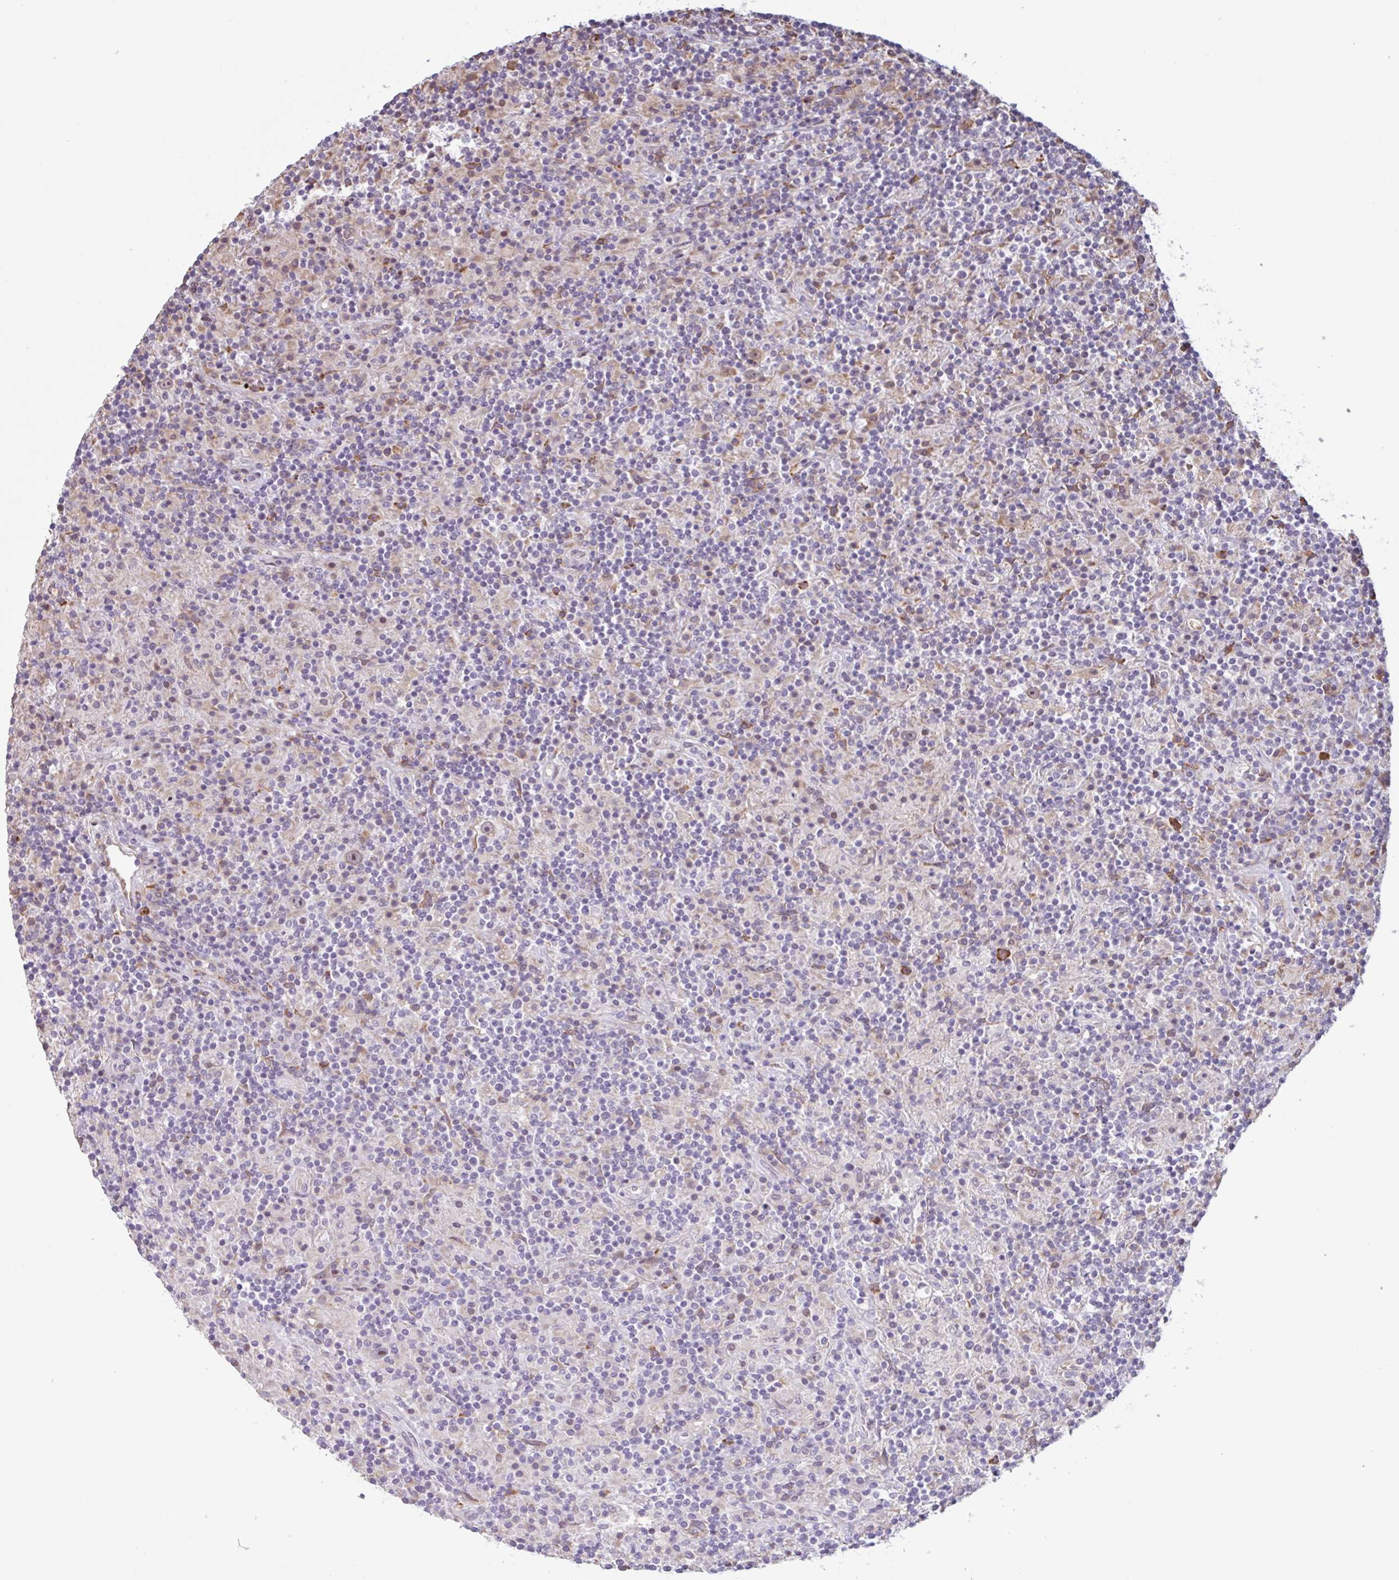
{"staining": {"intensity": "weak", "quantity": "25%-75%", "location": "nuclear"}, "tissue": "lymphoma", "cell_type": "Tumor cells", "image_type": "cancer", "snomed": [{"axis": "morphology", "description": "Hodgkin's disease, NOS"}, {"axis": "topography", "description": "Lymph node"}], "caption": "Immunohistochemical staining of human lymphoma demonstrates low levels of weak nuclear protein staining in approximately 25%-75% of tumor cells.", "gene": "TAF1D", "patient": {"sex": "male", "age": 70}}